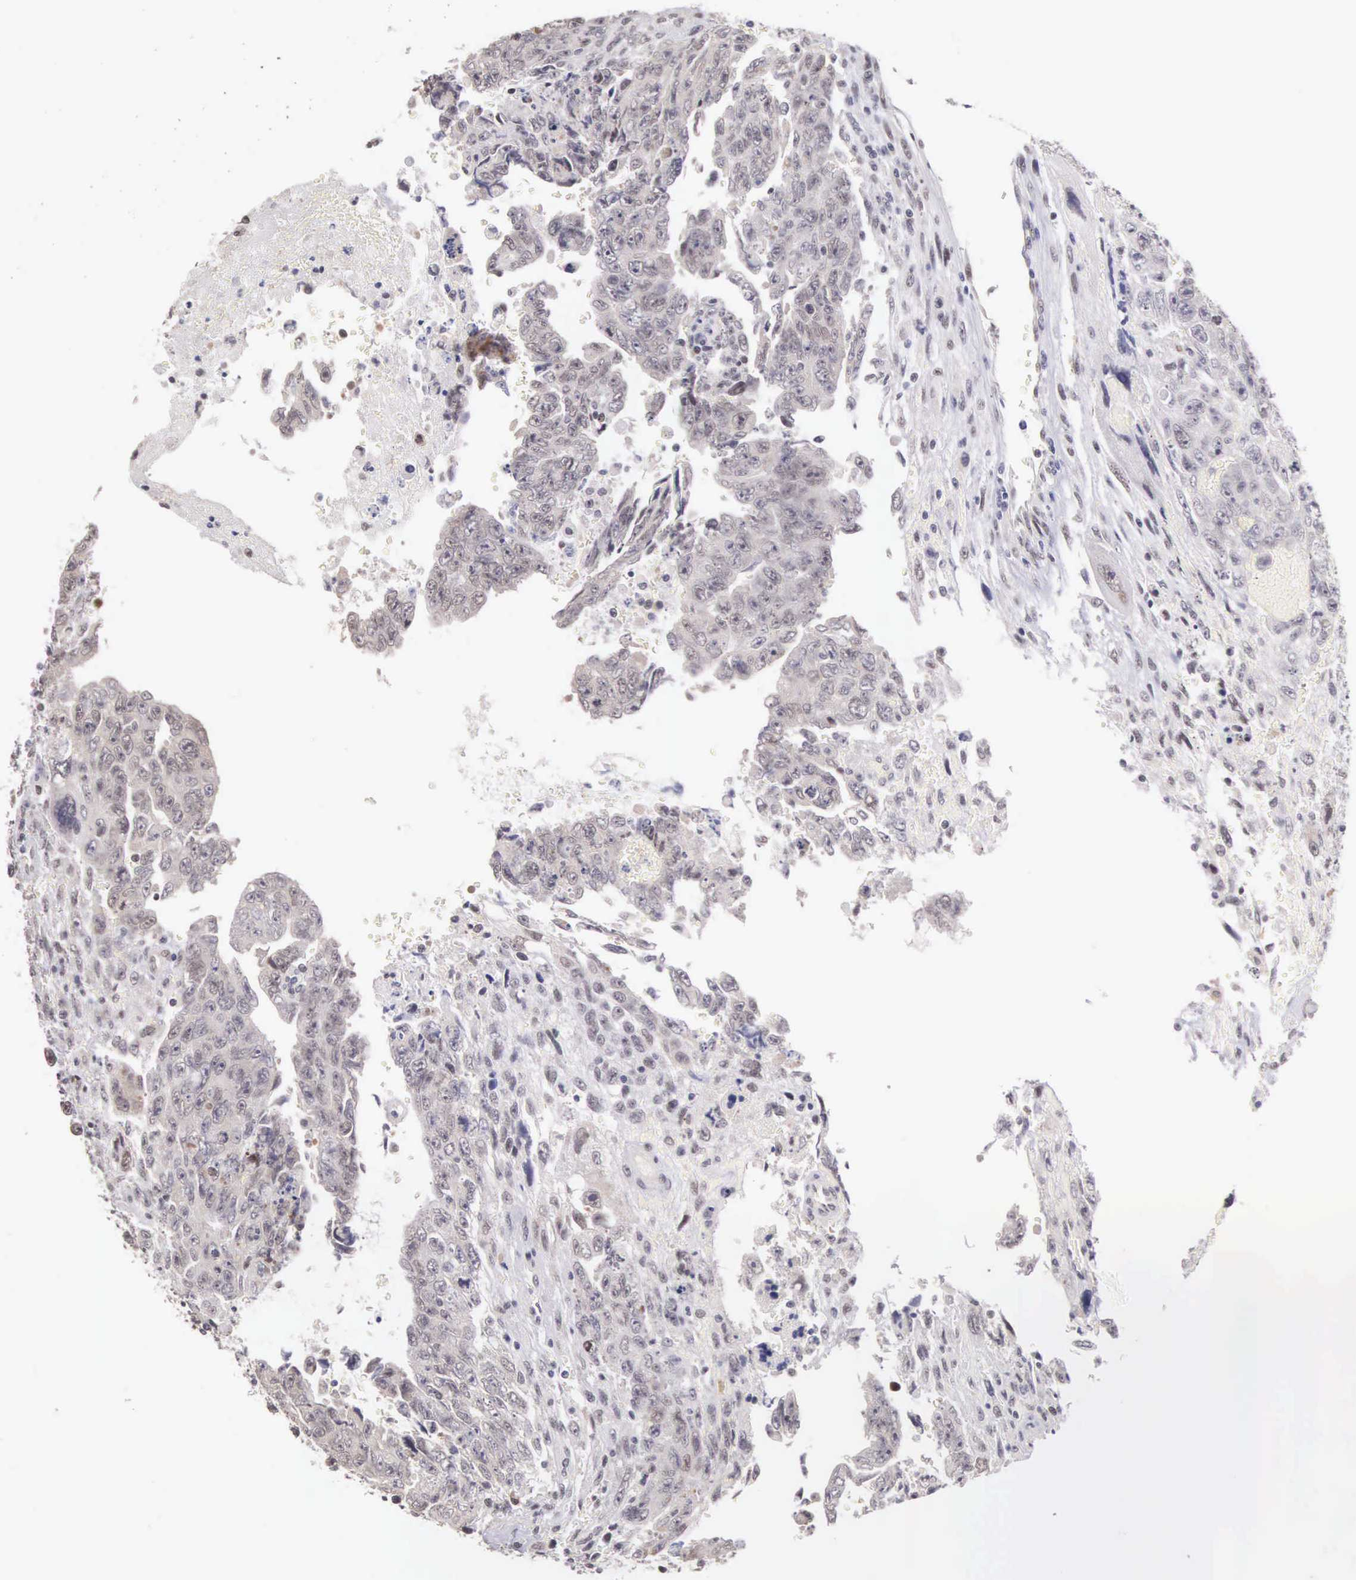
{"staining": {"intensity": "moderate", "quantity": "<25%", "location": "nuclear"}, "tissue": "testis cancer", "cell_type": "Tumor cells", "image_type": "cancer", "snomed": [{"axis": "morphology", "description": "Carcinoma, Embryonal, NOS"}, {"axis": "topography", "description": "Testis"}], "caption": "About <25% of tumor cells in human testis embryonal carcinoma display moderate nuclear protein staining as visualized by brown immunohistochemical staining.", "gene": "HMGXB4", "patient": {"sex": "male", "age": 28}}